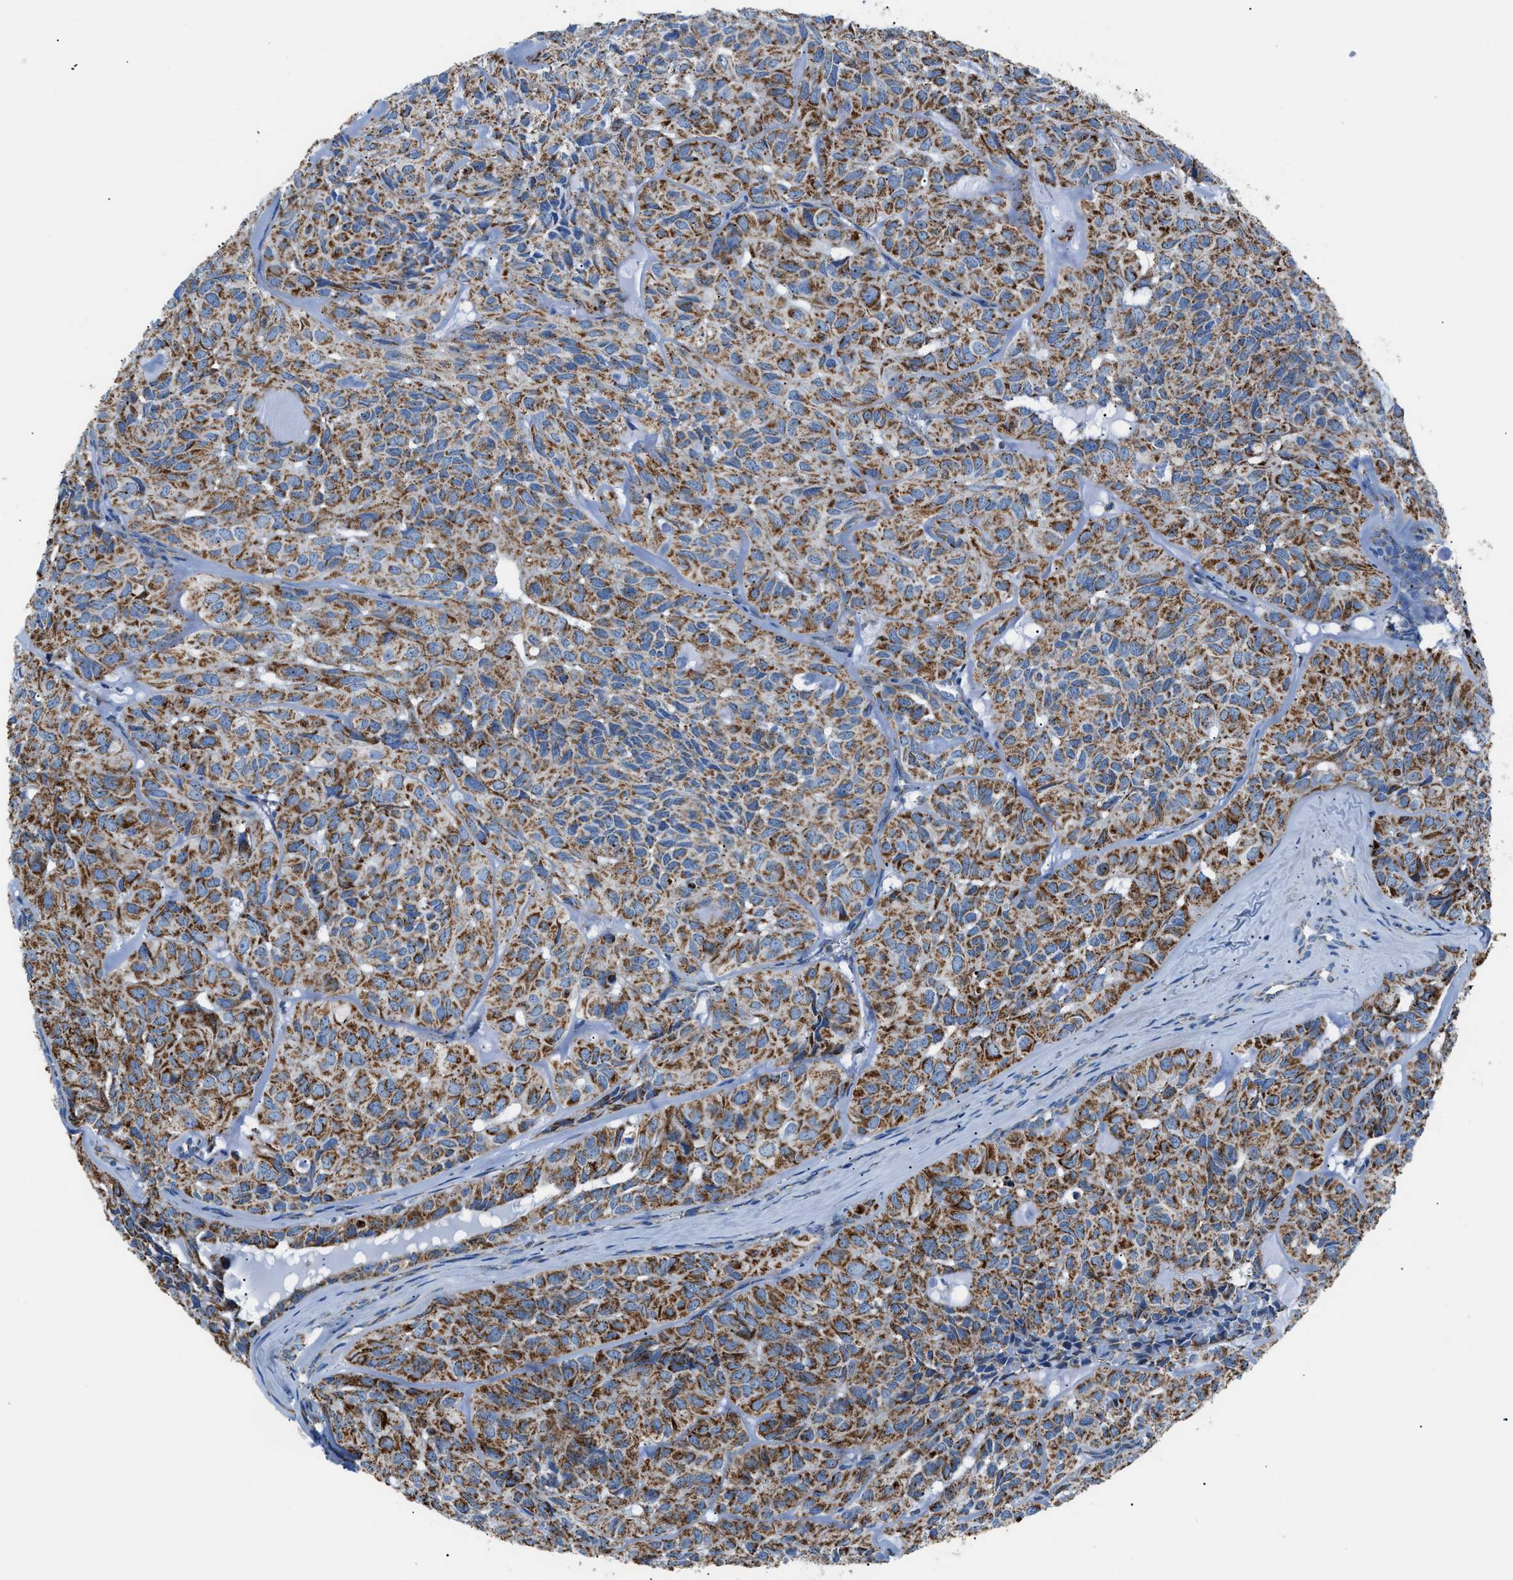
{"staining": {"intensity": "moderate", "quantity": ">75%", "location": "cytoplasmic/membranous"}, "tissue": "head and neck cancer", "cell_type": "Tumor cells", "image_type": "cancer", "snomed": [{"axis": "morphology", "description": "Adenocarcinoma, NOS"}, {"axis": "topography", "description": "Salivary gland, NOS"}, {"axis": "topography", "description": "Head-Neck"}], "caption": "Immunohistochemistry (IHC) image of human head and neck cancer stained for a protein (brown), which exhibits medium levels of moderate cytoplasmic/membranous expression in approximately >75% of tumor cells.", "gene": "PHB2", "patient": {"sex": "female", "age": 76}}